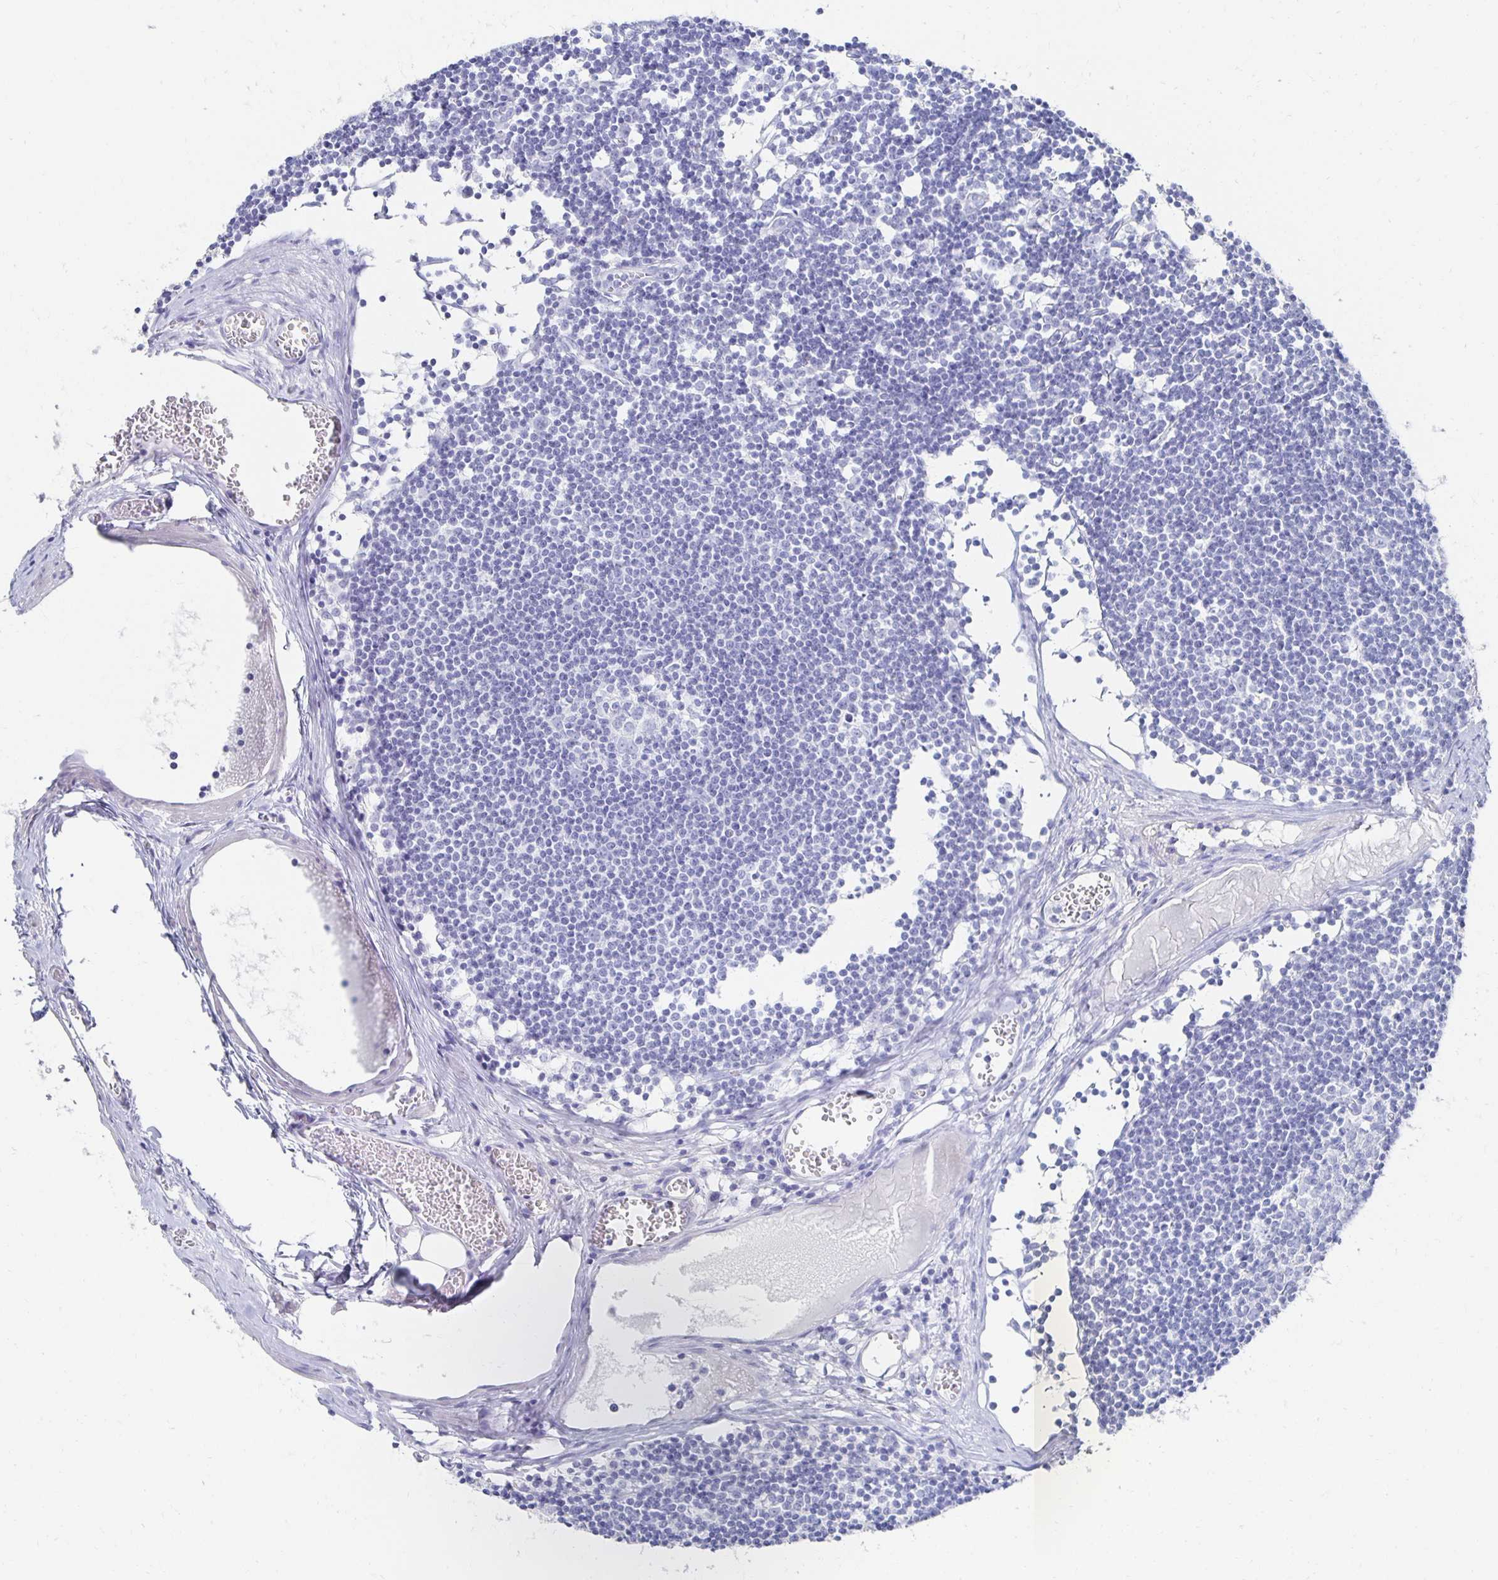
{"staining": {"intensity": "negative", "quantity": "none", "location": "none"}, "tissue": "lymph node", "cell_type": "Germinal center cells", "image_type": "normal", "snomed": [{"axis": "morphology", "description": "Normal tissue, NOS"}, {"axis": "topography", "description": "Lymph node"}], "caption": "DAB immunohistochemical staining of benign lymph node shows no significant positivity in germinal center cells.", "gene": "PRDM7", "patient": {"sex": "female", "age": 11}}